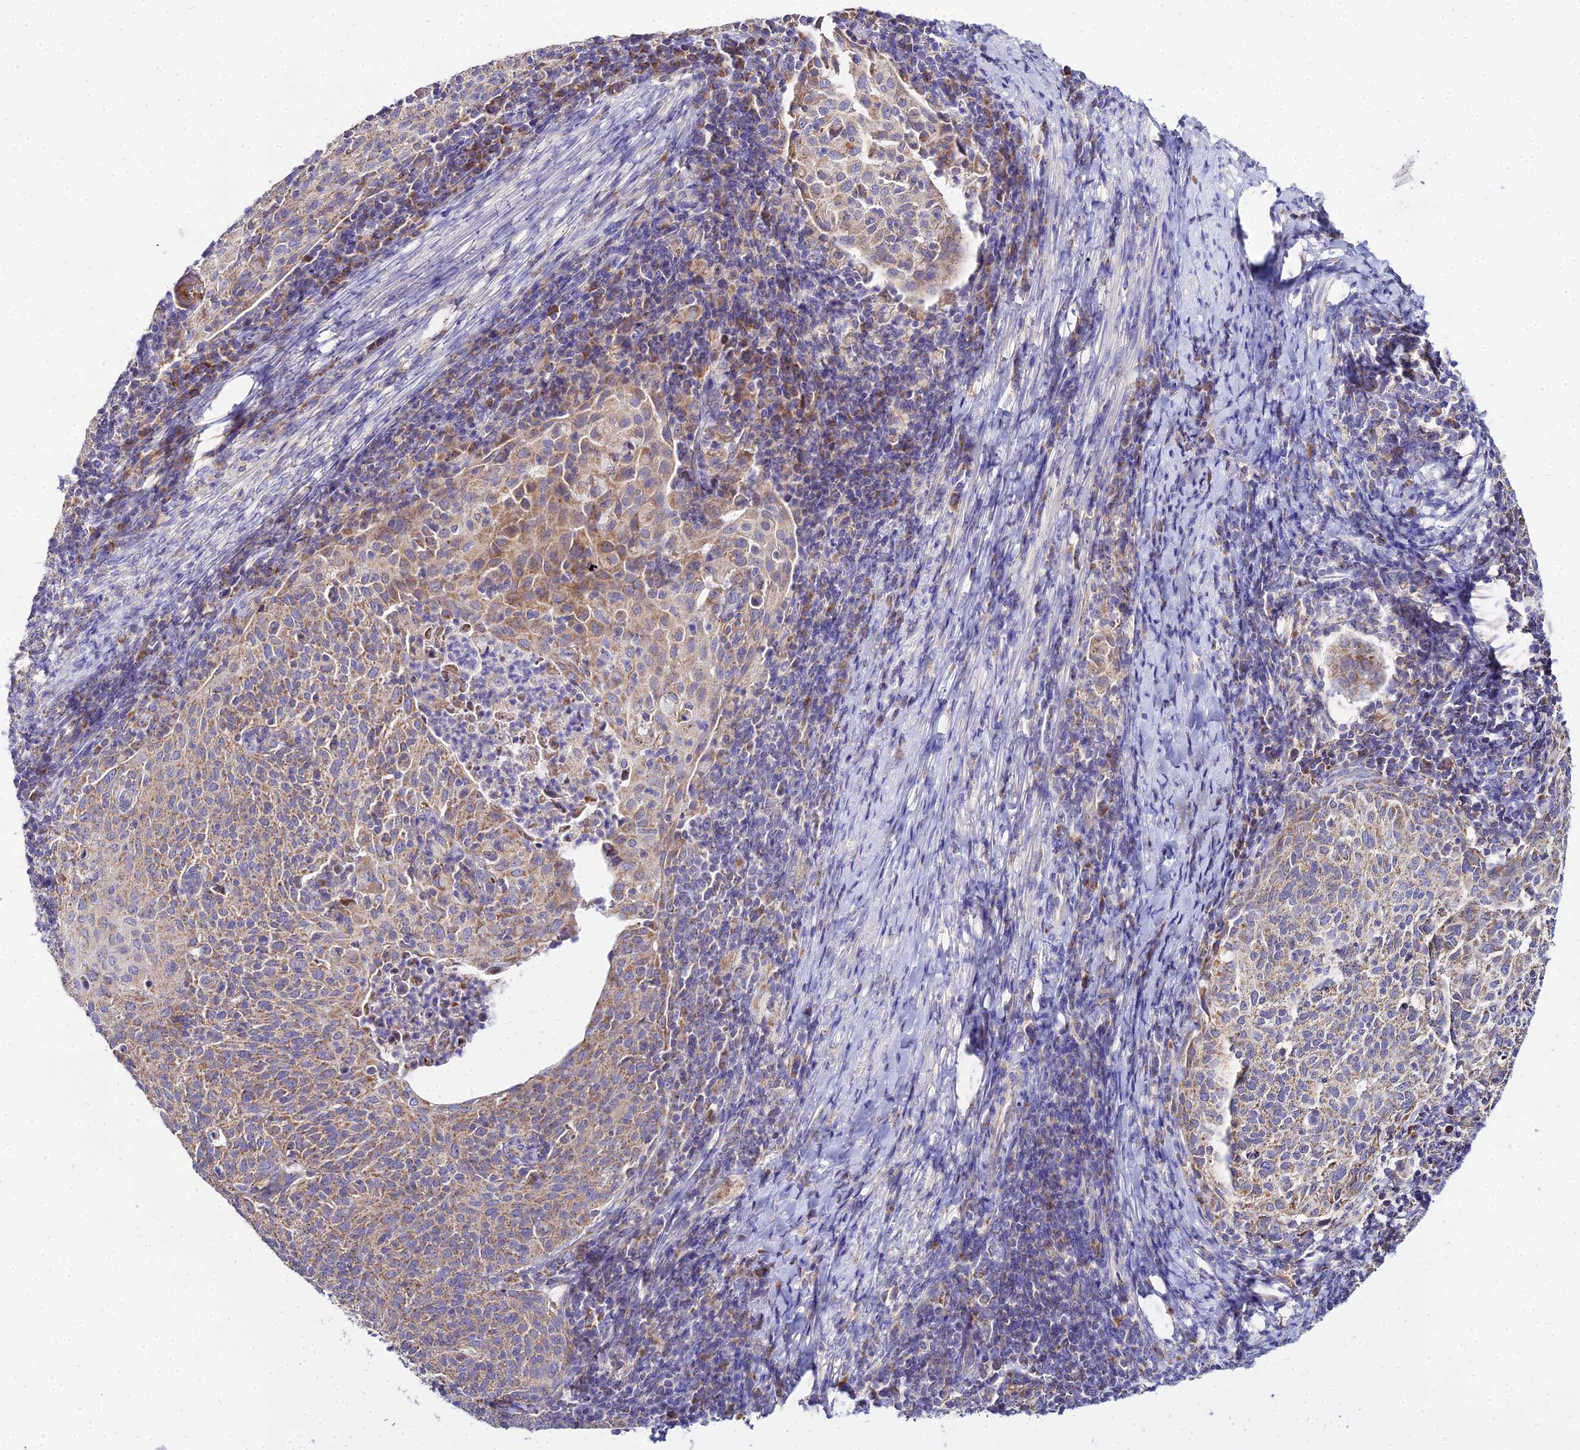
{"staining": {"intensity": "weak", "quantity": "25%-75%", "location": "cytoplasmic/membranous"}, "tissue": "cervical cancer", "cell_type": "Tumor cells", "image_type": "cancer", "snomed": [{"axis": "morphology", "description": "Squamous cell carcinoma, NOS"}, {"axis": "topography", "description": "Cervix"}], "caption": "Protein expression by immunohistochemistry (IHC) displays weak cytoplasmic/membranous expression in approximately 25%-75% of tumor cells in cervical cancer. Nuclei are stained in blue.", "gene": "TYW5", "patient": {"sex": "female", "age": 52}}